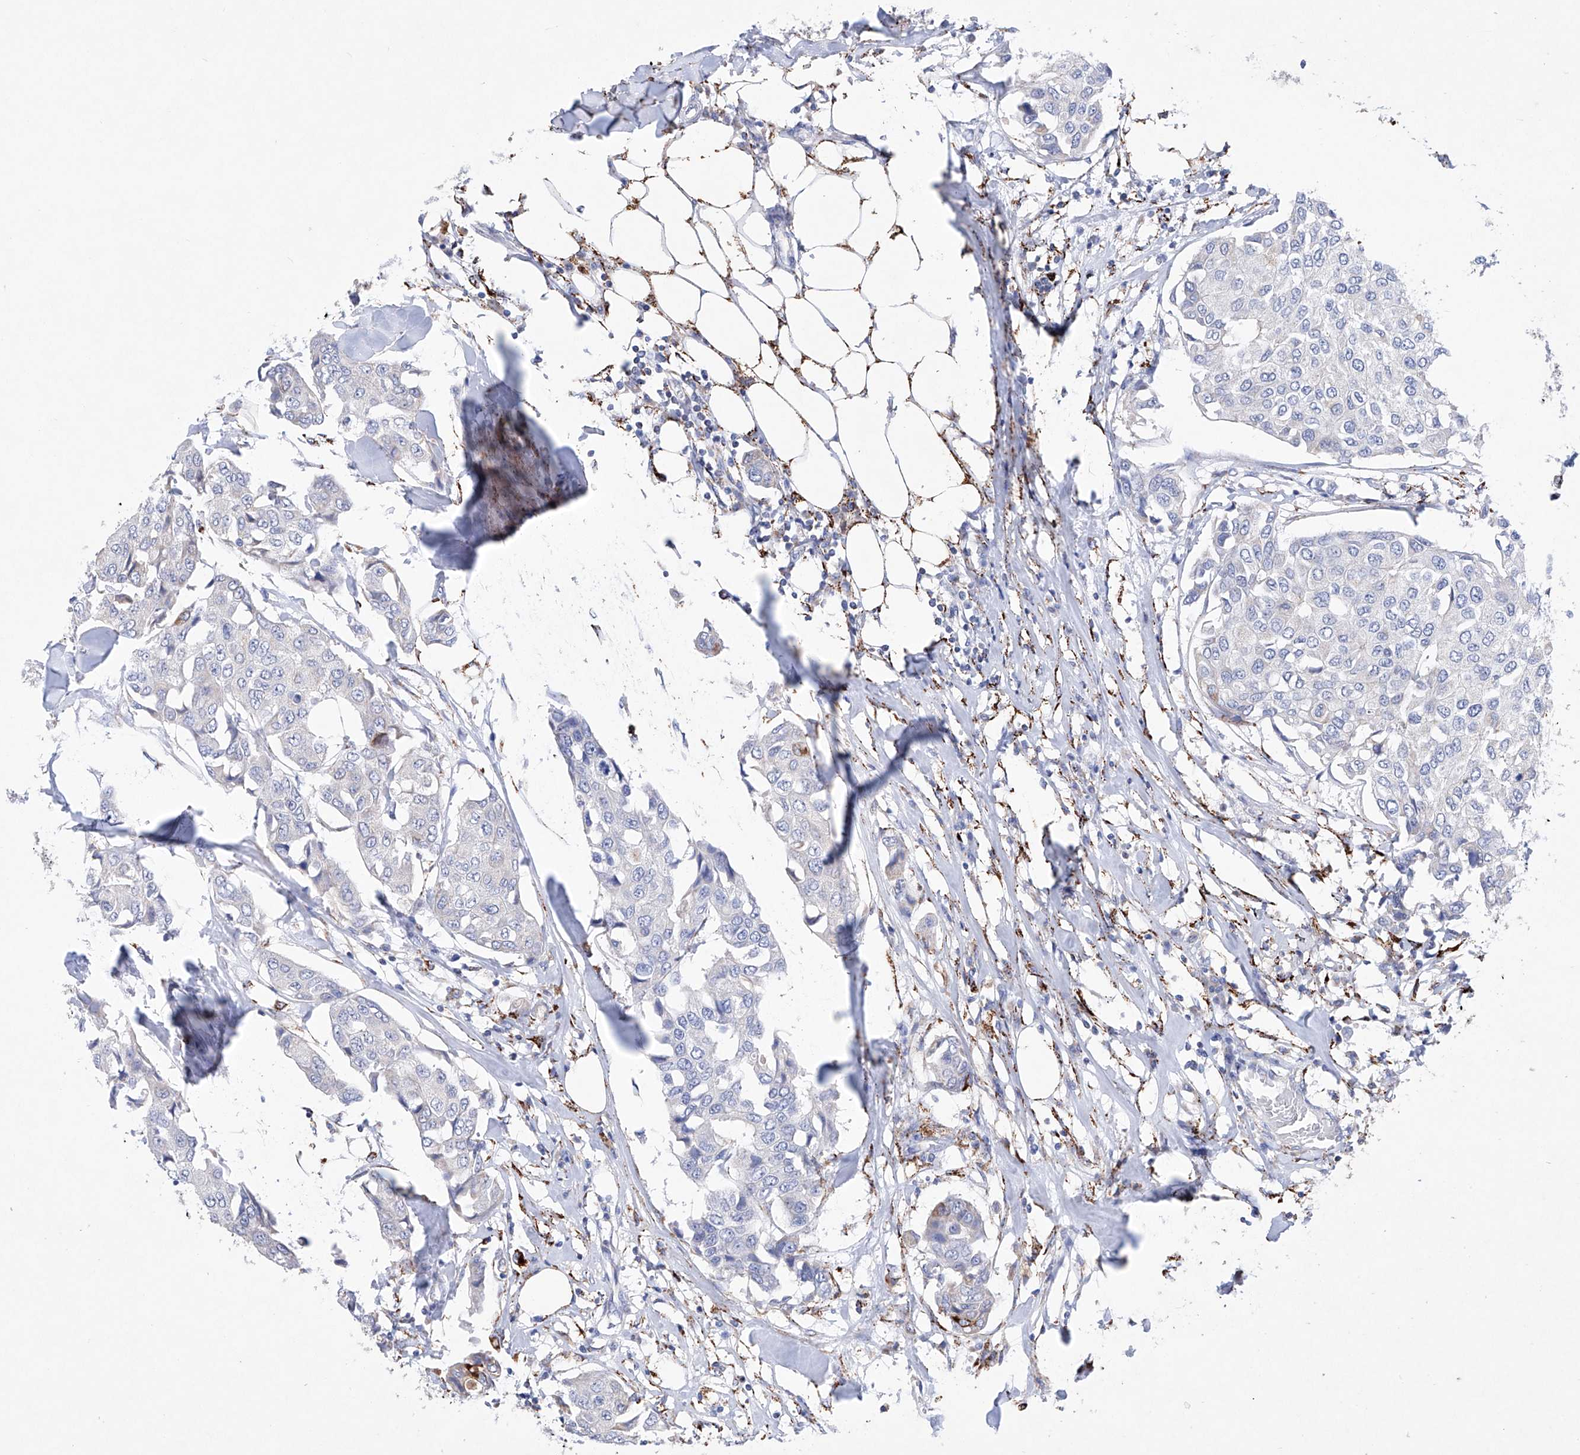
{"staining": {"intensity": "negative", "quantity": "none", "location": "none"}, "tissue": "breast cancer", "cell_type": "Tumor cells", "image_type": "cancer", "snomed": [{"axis": "morphology", "description": "Duct carcinoma"}, {"axis": "topography", "description": "Breast"}], "caption": "IHC image of breast cancer (infiltrating ductal carcinoma) stained for a protein (brown), which shows no positivity in tumor cells.", "gene": "NRROS", "patient": {"sex": "female", "age": 80}}